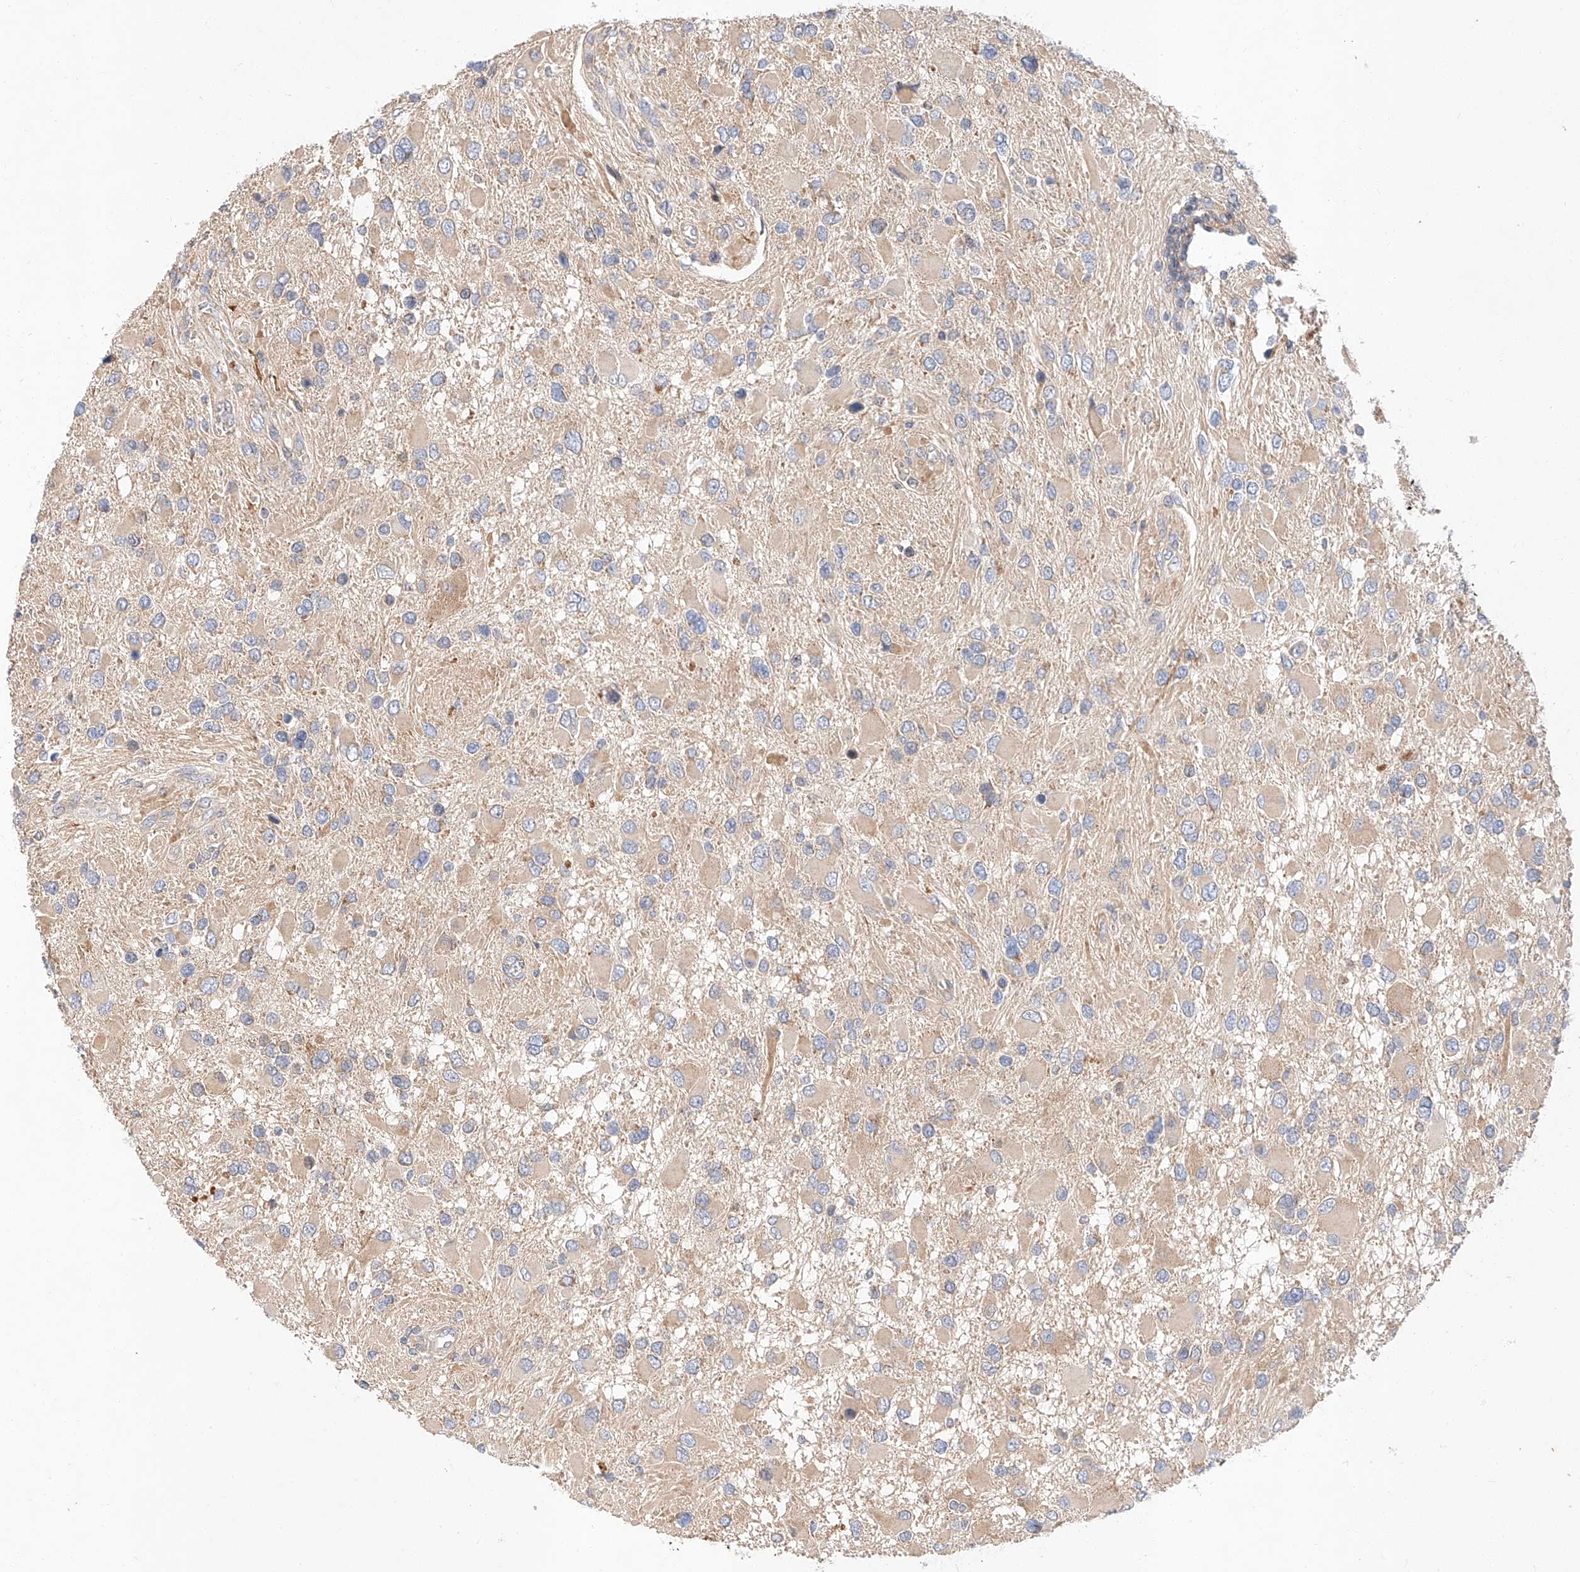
{"staining": {"intensity": "negative", "quantity": "none", "location": "none"}, "tissue": "glioma", "cell_type": "Tumor cells", "image_type": "cancer", "snomed": [{"axis": "morphology", "description": "Glioma, malignant, High grade"}, {"axis": "topography", "description": "Brain"}], "caption": "Malignant glioma (high-grade) was stained to show a protein in brown. There is no significant expression in tumor cells.", "gene": "C6orf118", "patient": {"sex": "male", "age": 53}}